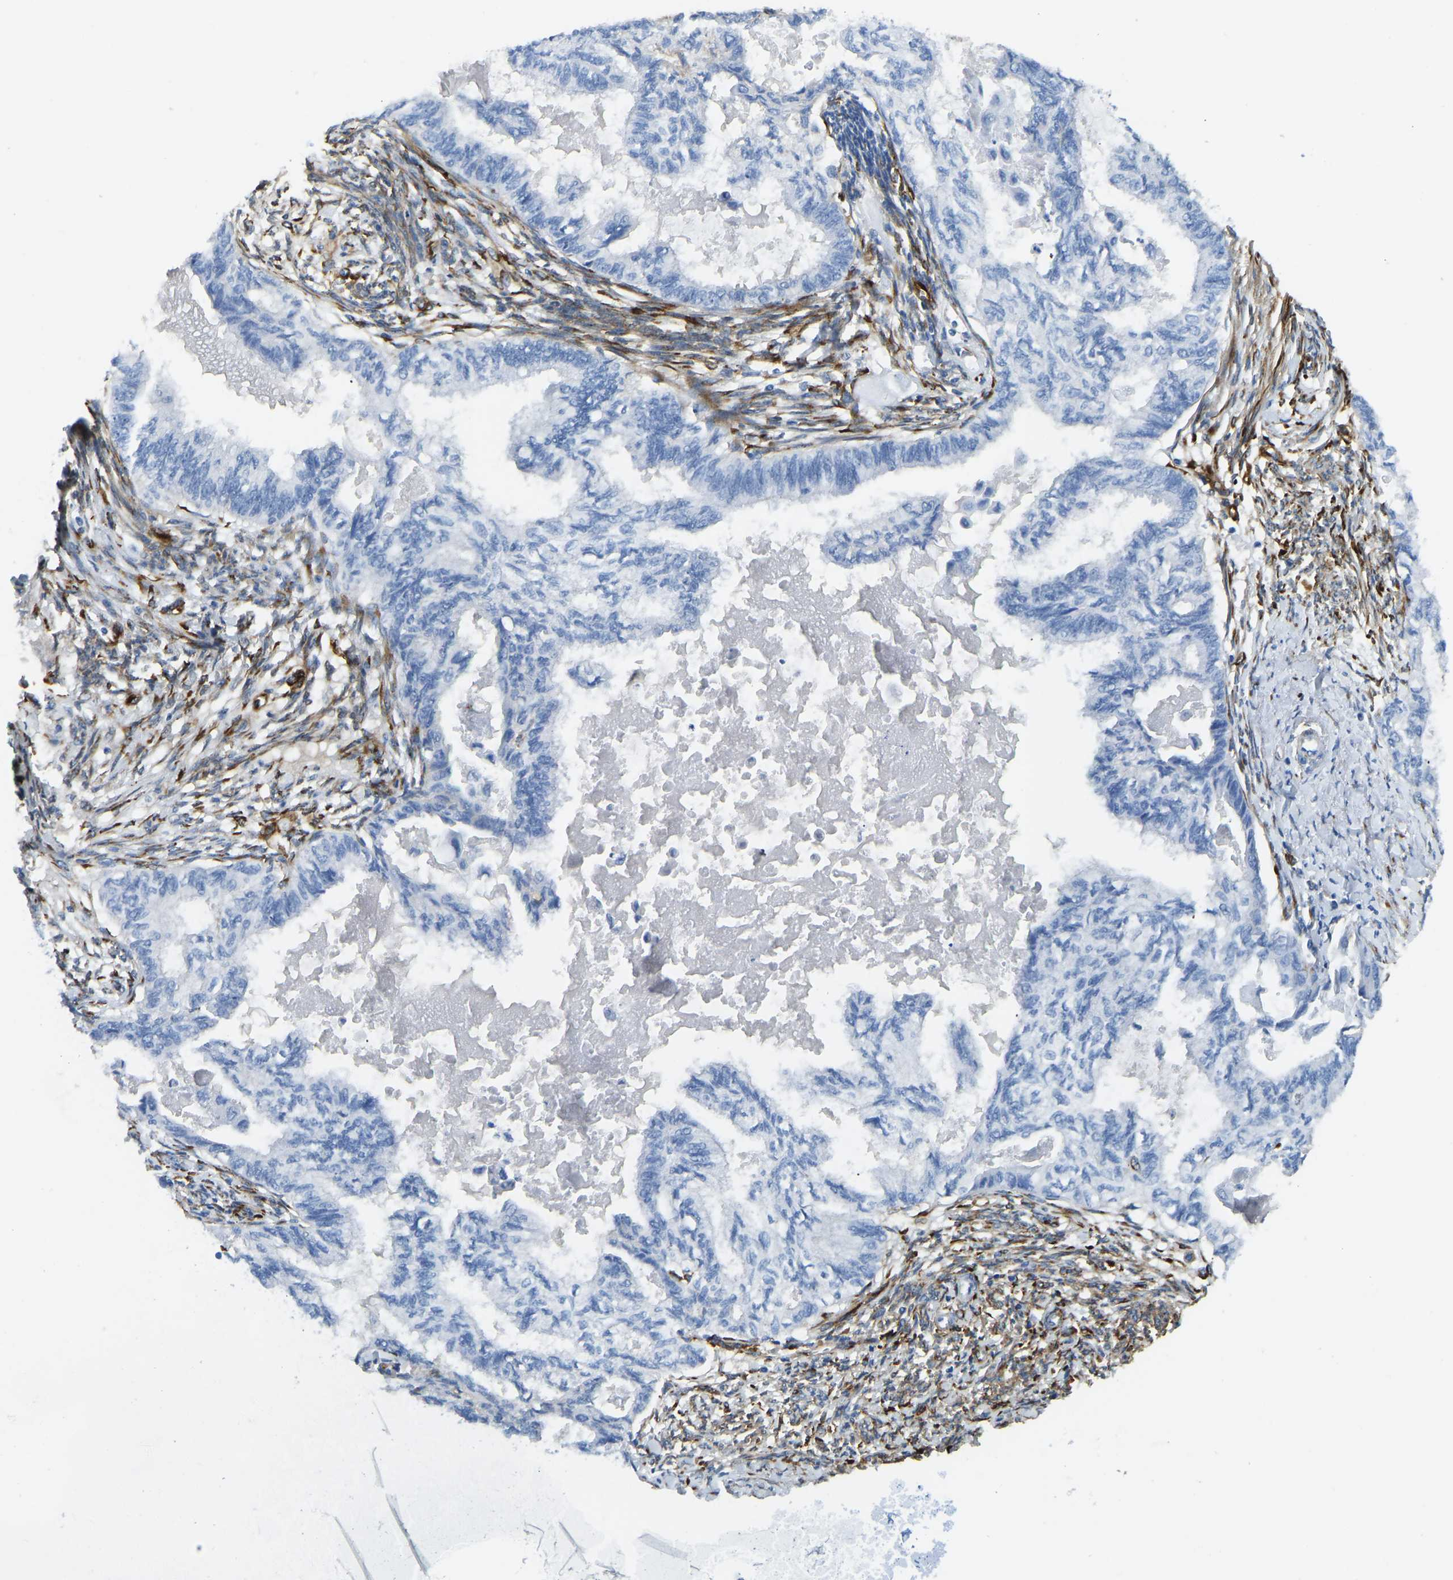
{"staining": {"intensity": "negative", "quantity": "none", "location": "none"}, "tissue": "cervical cancer", "cell_type": "Tumor cells", "image_type": "cancer", "snomed": [{"axis": "morphology", "description": "Normal tissue, NOS"}, {"axis": "morphology", "description": "Adenocarcinoma, NOS"}, {"axis": "topography", "description": "Cervix"}, {"axis": "topography", "description": "Endometrium"}], "caption": "A high-resolution image shows IHC staining of cervical cancer (adenocarcinoma), which displays no significant staining in tumor cells. (DAB immunohistochemistry (IHC) visualized using brightfield microscopy, high magnification).", "gene": "COL15A1", "patient": {"sex": "female", "age": 86}}